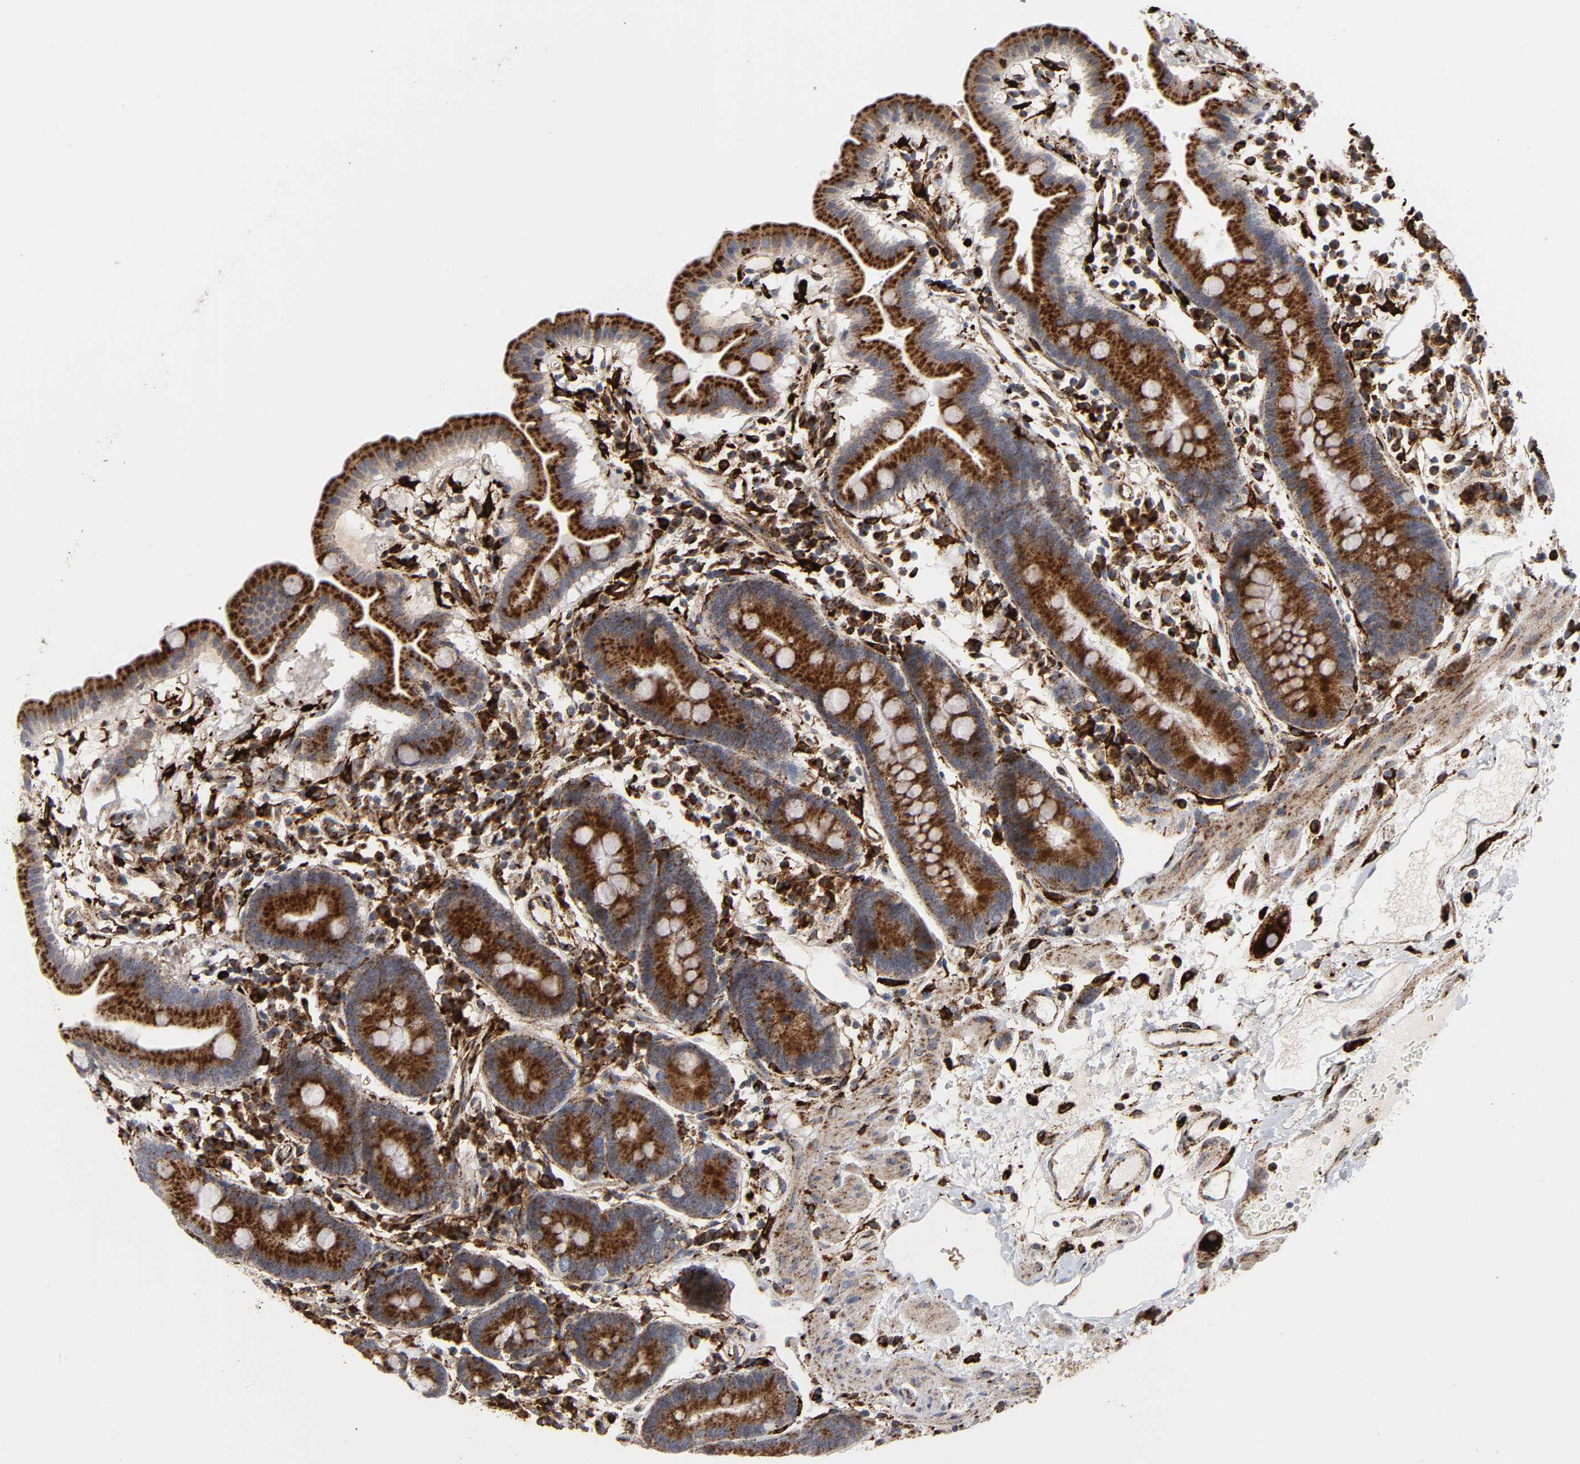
{"staining": {"intensity": "strong", "quantity": ">75%", "location": "cytoplasmic/membranous"}, "tissue": "duodenum", "cell_type": "Glandular cells", "image_type": "normal", "snomed": [{"axis": "morphology", "description": "Normal tissue, NOS"}, {"axis": "topography", "description": "Duodenum"}], "caption": "Approximately >75% of glandular cells in unremarkable human duodenum show strong cytoplasmic/membranous protein staining as visualized by brown immunohistochemical staining.", "gene": "PSAP", "patient": {"sex": "male", "age": 50}}